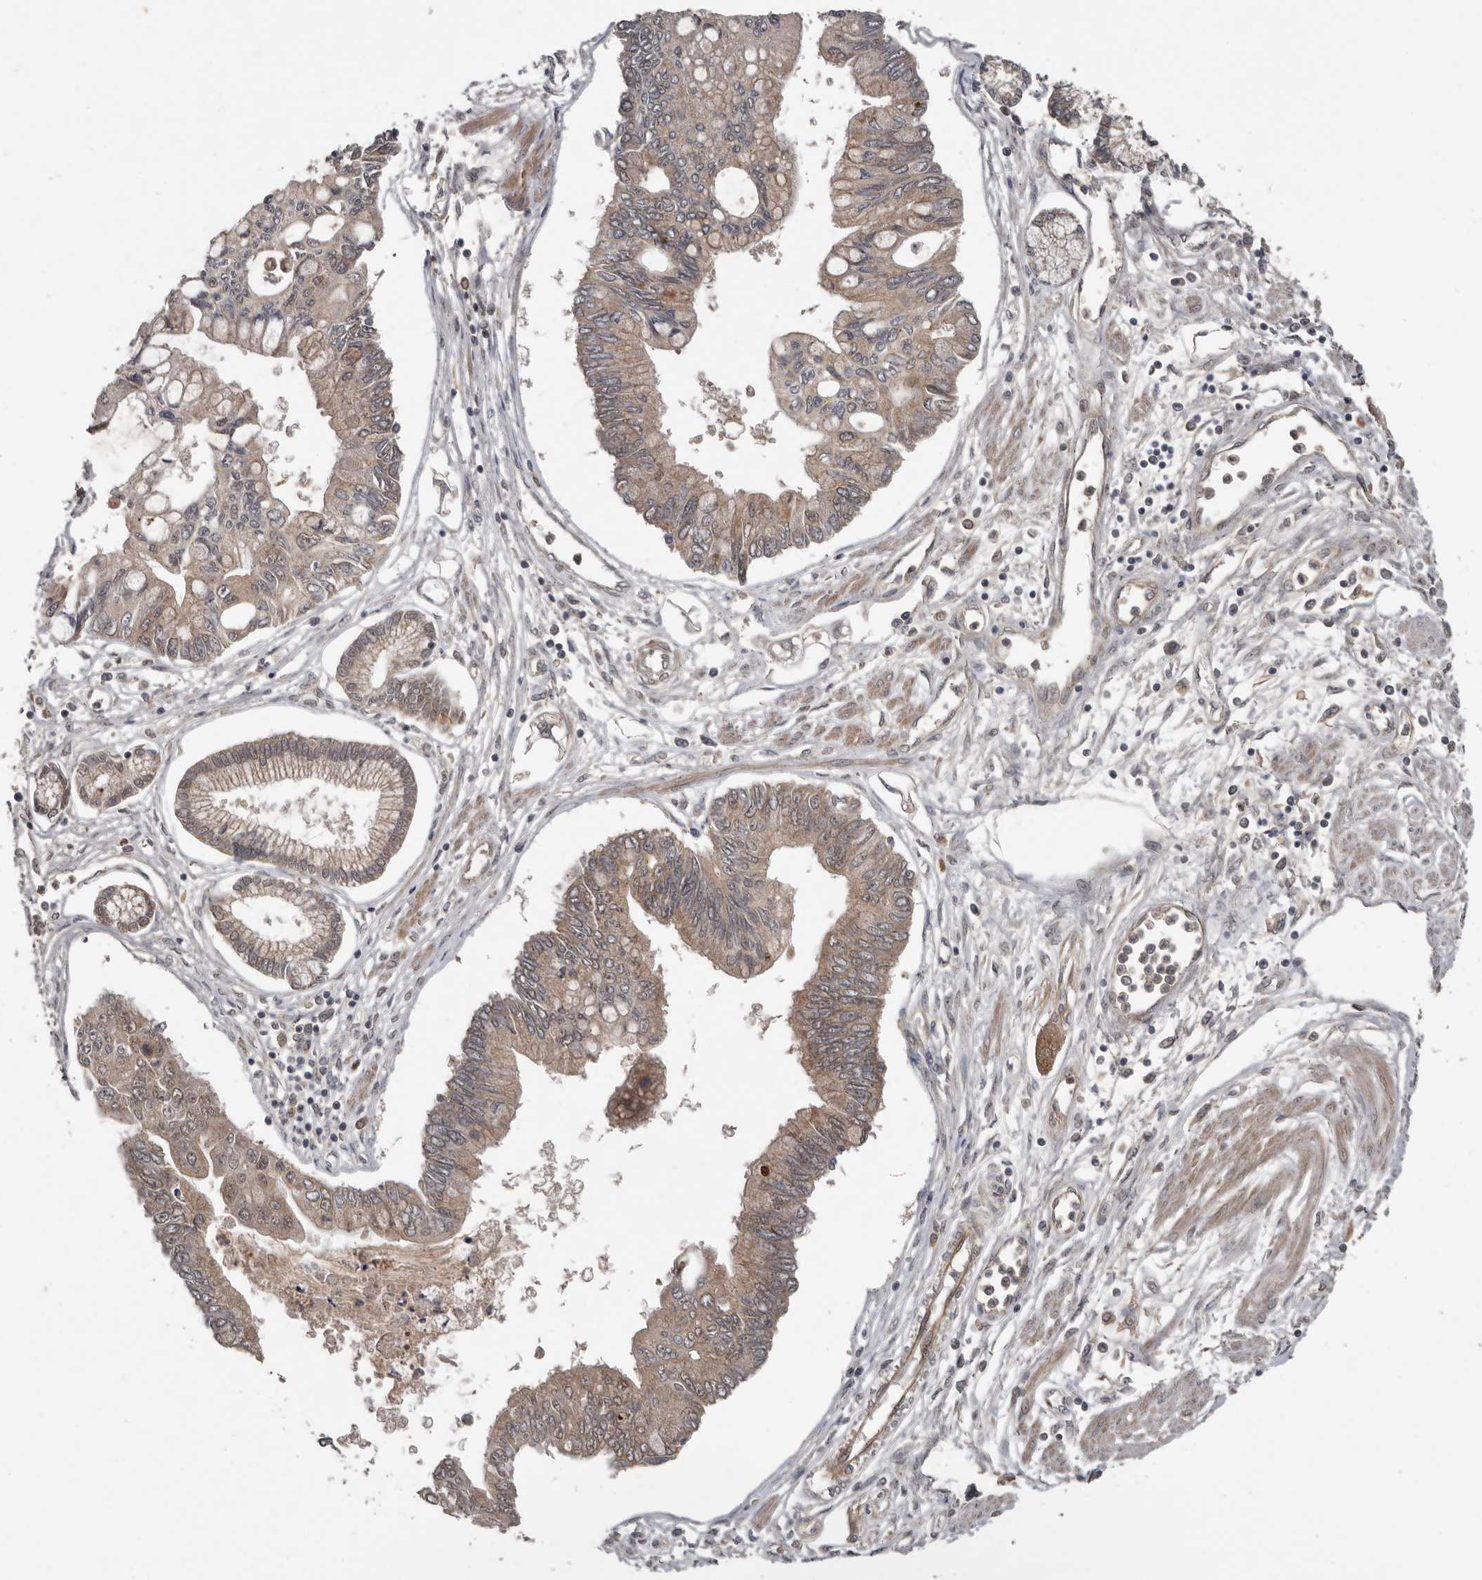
{"staining": {"intensity": "weak", "quantity": "25%-75%", "location": "cytoplasmic/membranous"}, "tissue": "pancreatic cancer", "cell_type": "Tumor cells", "image_type": "cancer", "snomed": [{"axis": "morphology", "description": "Adenocarcinoma, NOS"}, {"axis": "topography", "description": "Pancreas"}], "caption": "Brown immunohistochemical staining in human pancreatic cancer shows weak cytoplasmic/membranous staining in about 25%-75% of tumor cells.", "gene": "DNAJB4", "patient": {"sex": "female", "age": 77}}